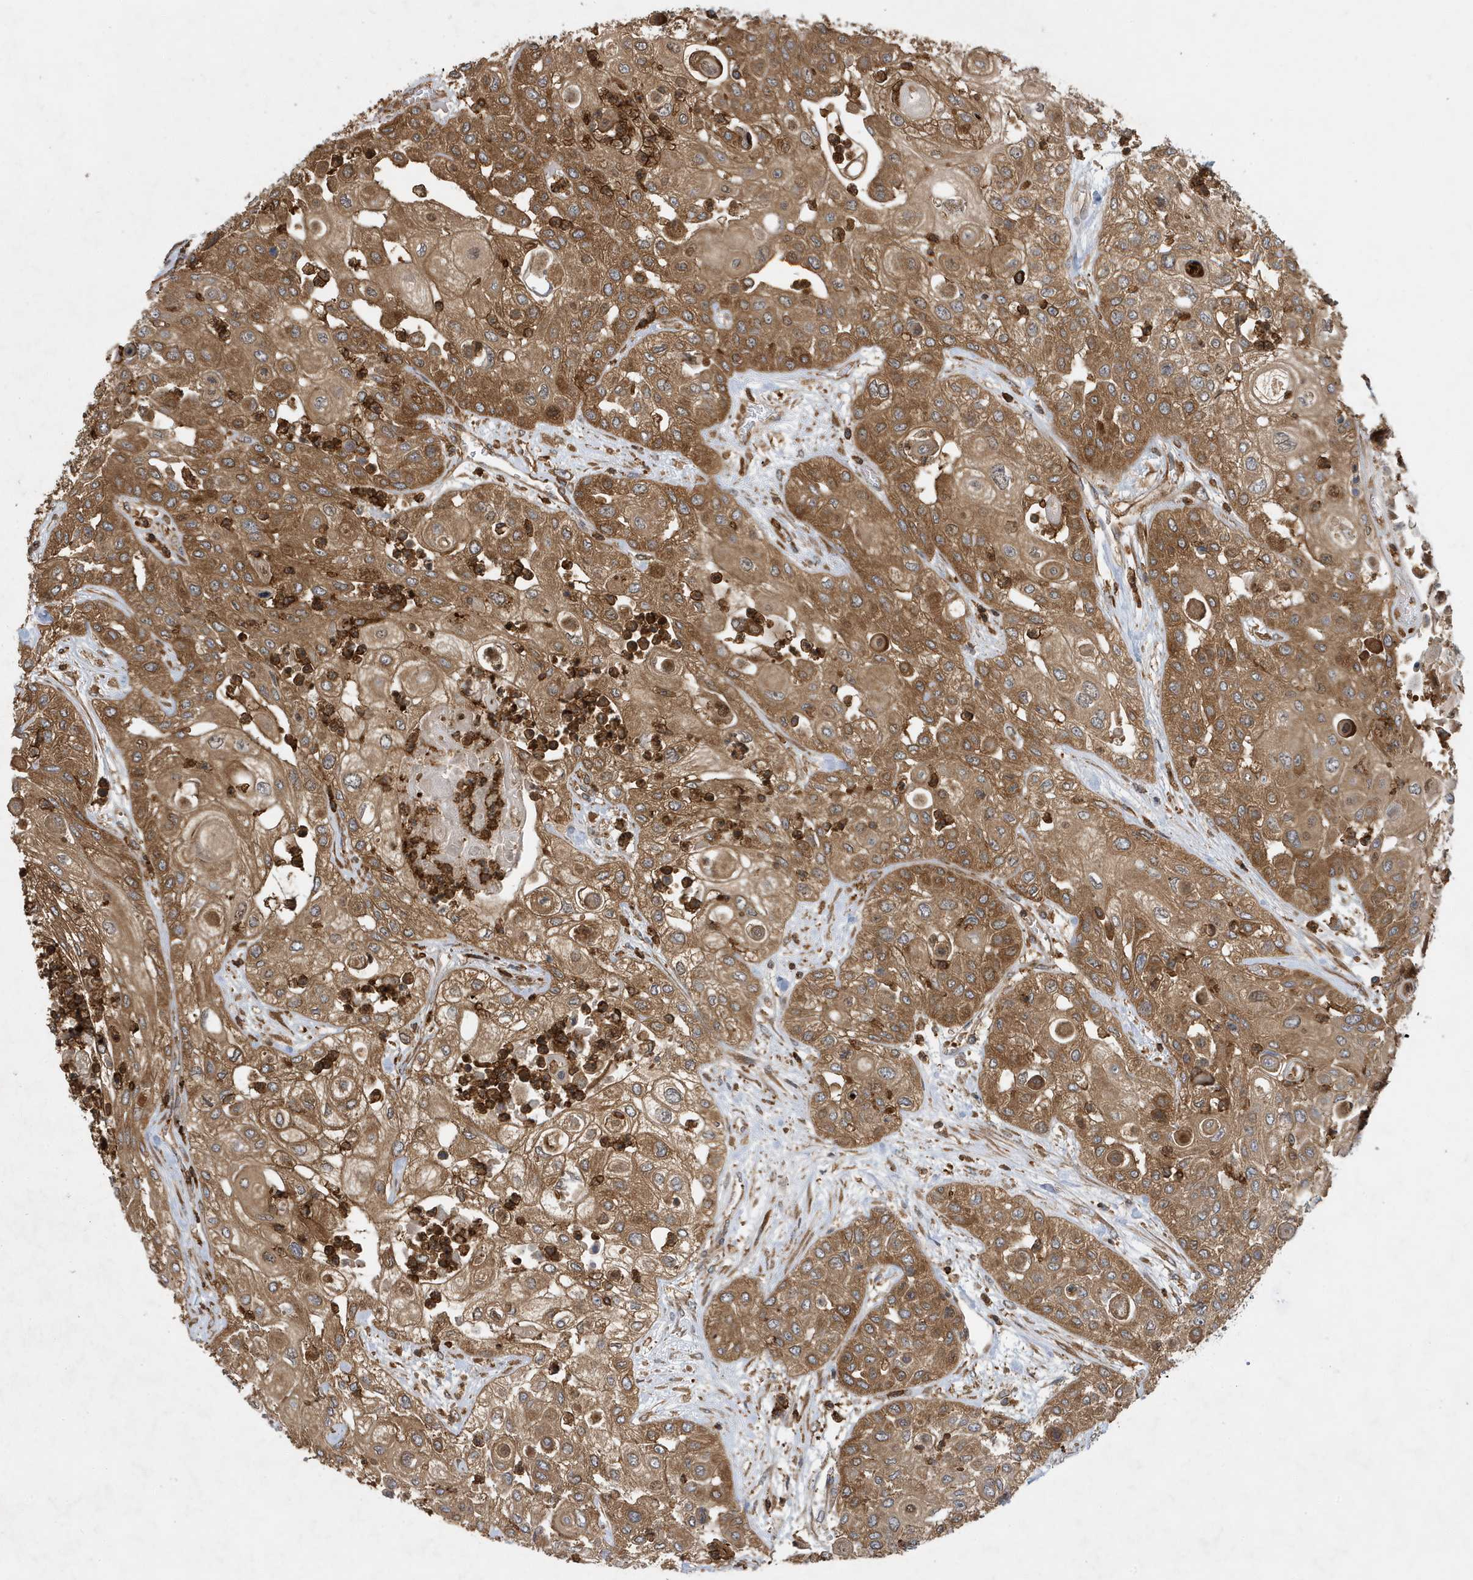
{"staining": {"intensity": "strong", "quantity": ">75%", "location": "cytoplasmic/membranous,nuclear"}, "tissue": "urothelial cancer", "cell_type": "Tumor cells", "image_type": "cancer", "snomed": [{"axis": "morphology", "description": "Urothelial carcinoma, High grade"}, {"axis": "topography", "description": "Urinary bladder"}], "caption": "Immunohistochemistry image of urothelial cancer stained for a protein (brown), which reveals high levels of strong cytoplasmic/membranous and nuclear staining in approximately >75% of tumor cells.", "gene": "LAPTM4A", "patient": {"sex": "female", "age": 79}}